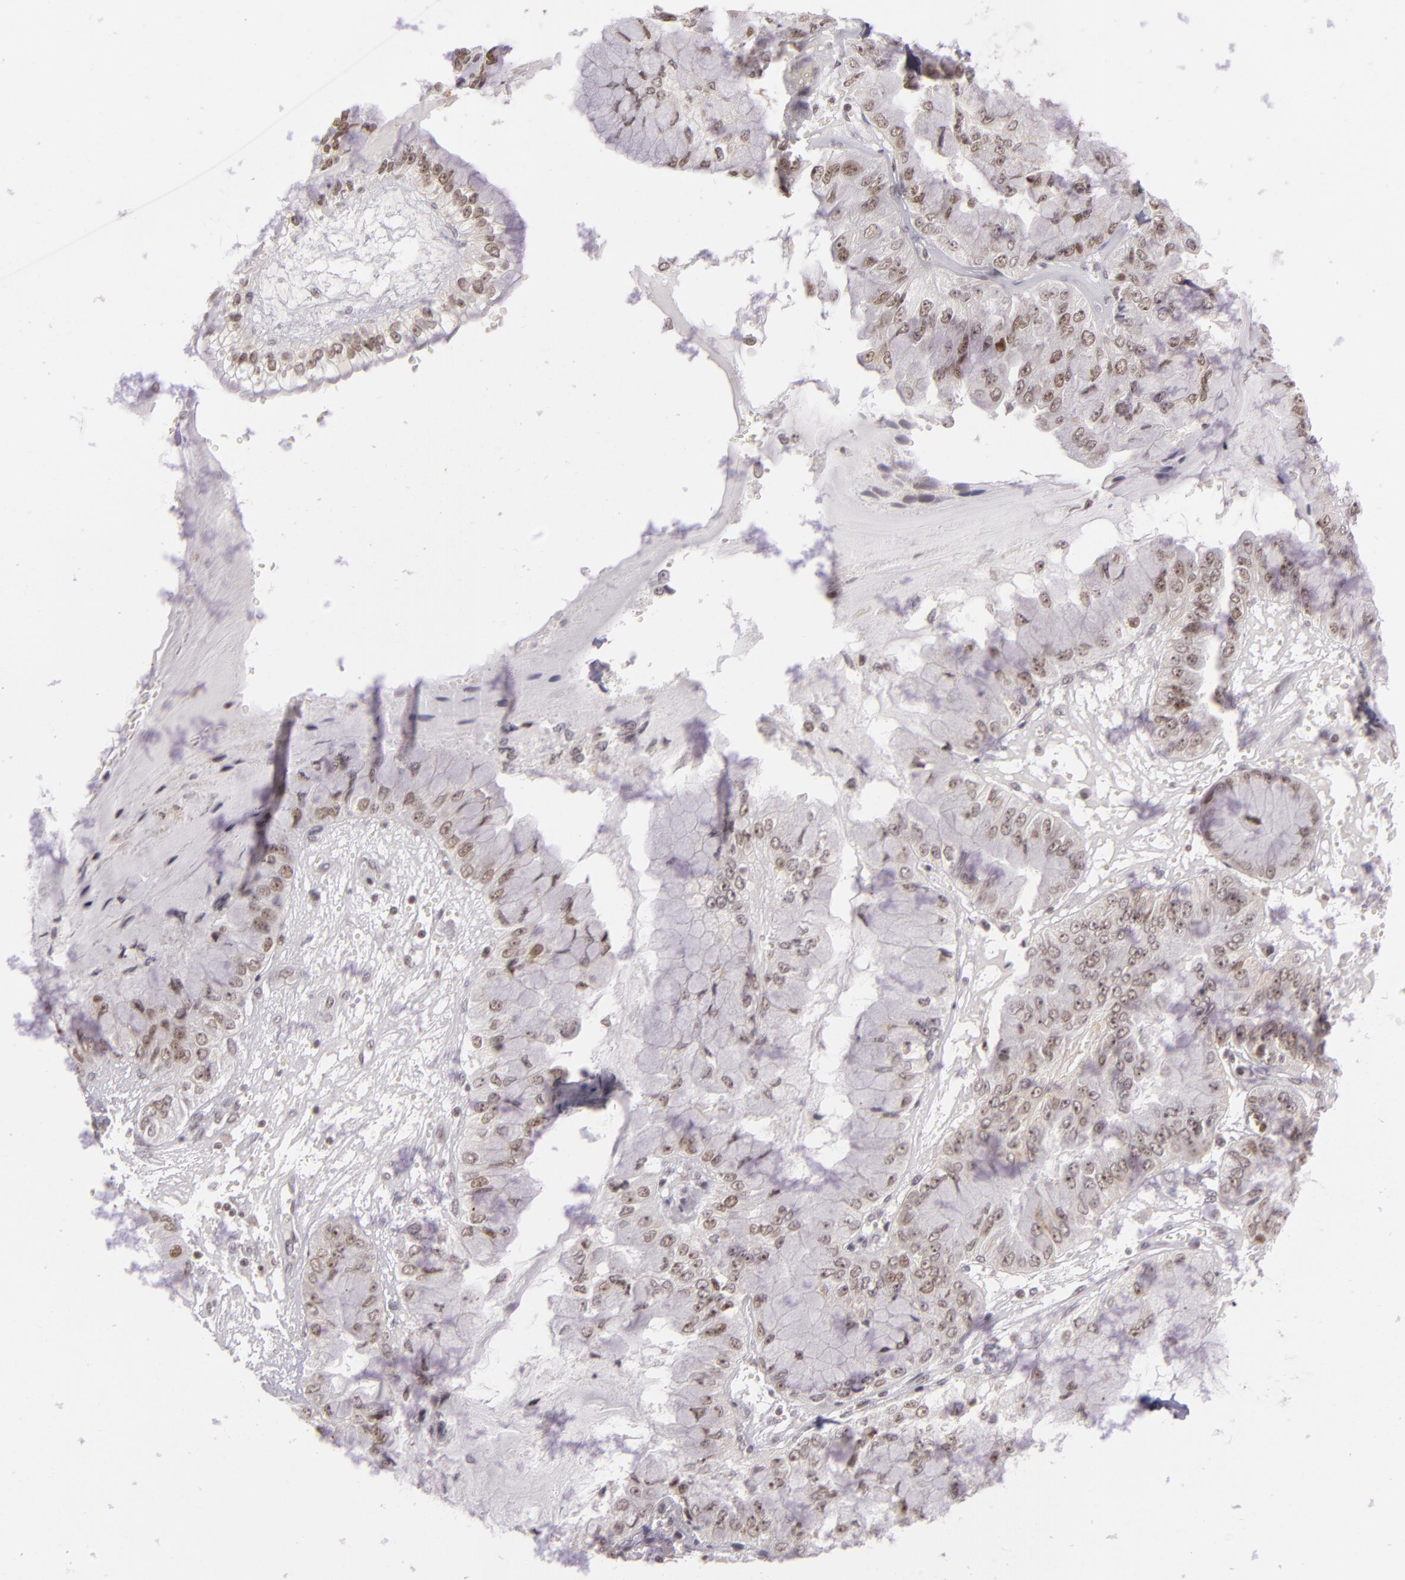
{"staining": {"intensity": "weak", "quantity": ">75%", "location": "cytoplasmic/membranous,nuclear"}, "tissue": "liver cancer", "cell_type": "Tumor cells", "image_type": "cancer", "snomed": [{"axis": "morphology", "description": "Cholangiocarcinoma"}, {"axis": "topography", "description": "Liver"}], "caption": "The immunohistochemical stain shows weak cytoplasmic/membranous and nuclear expression in tumor cells of cholangiocarcinoma (liver) tissue.", "gene": "ZFX", "patient": {"sex": "female", "age": 79}}